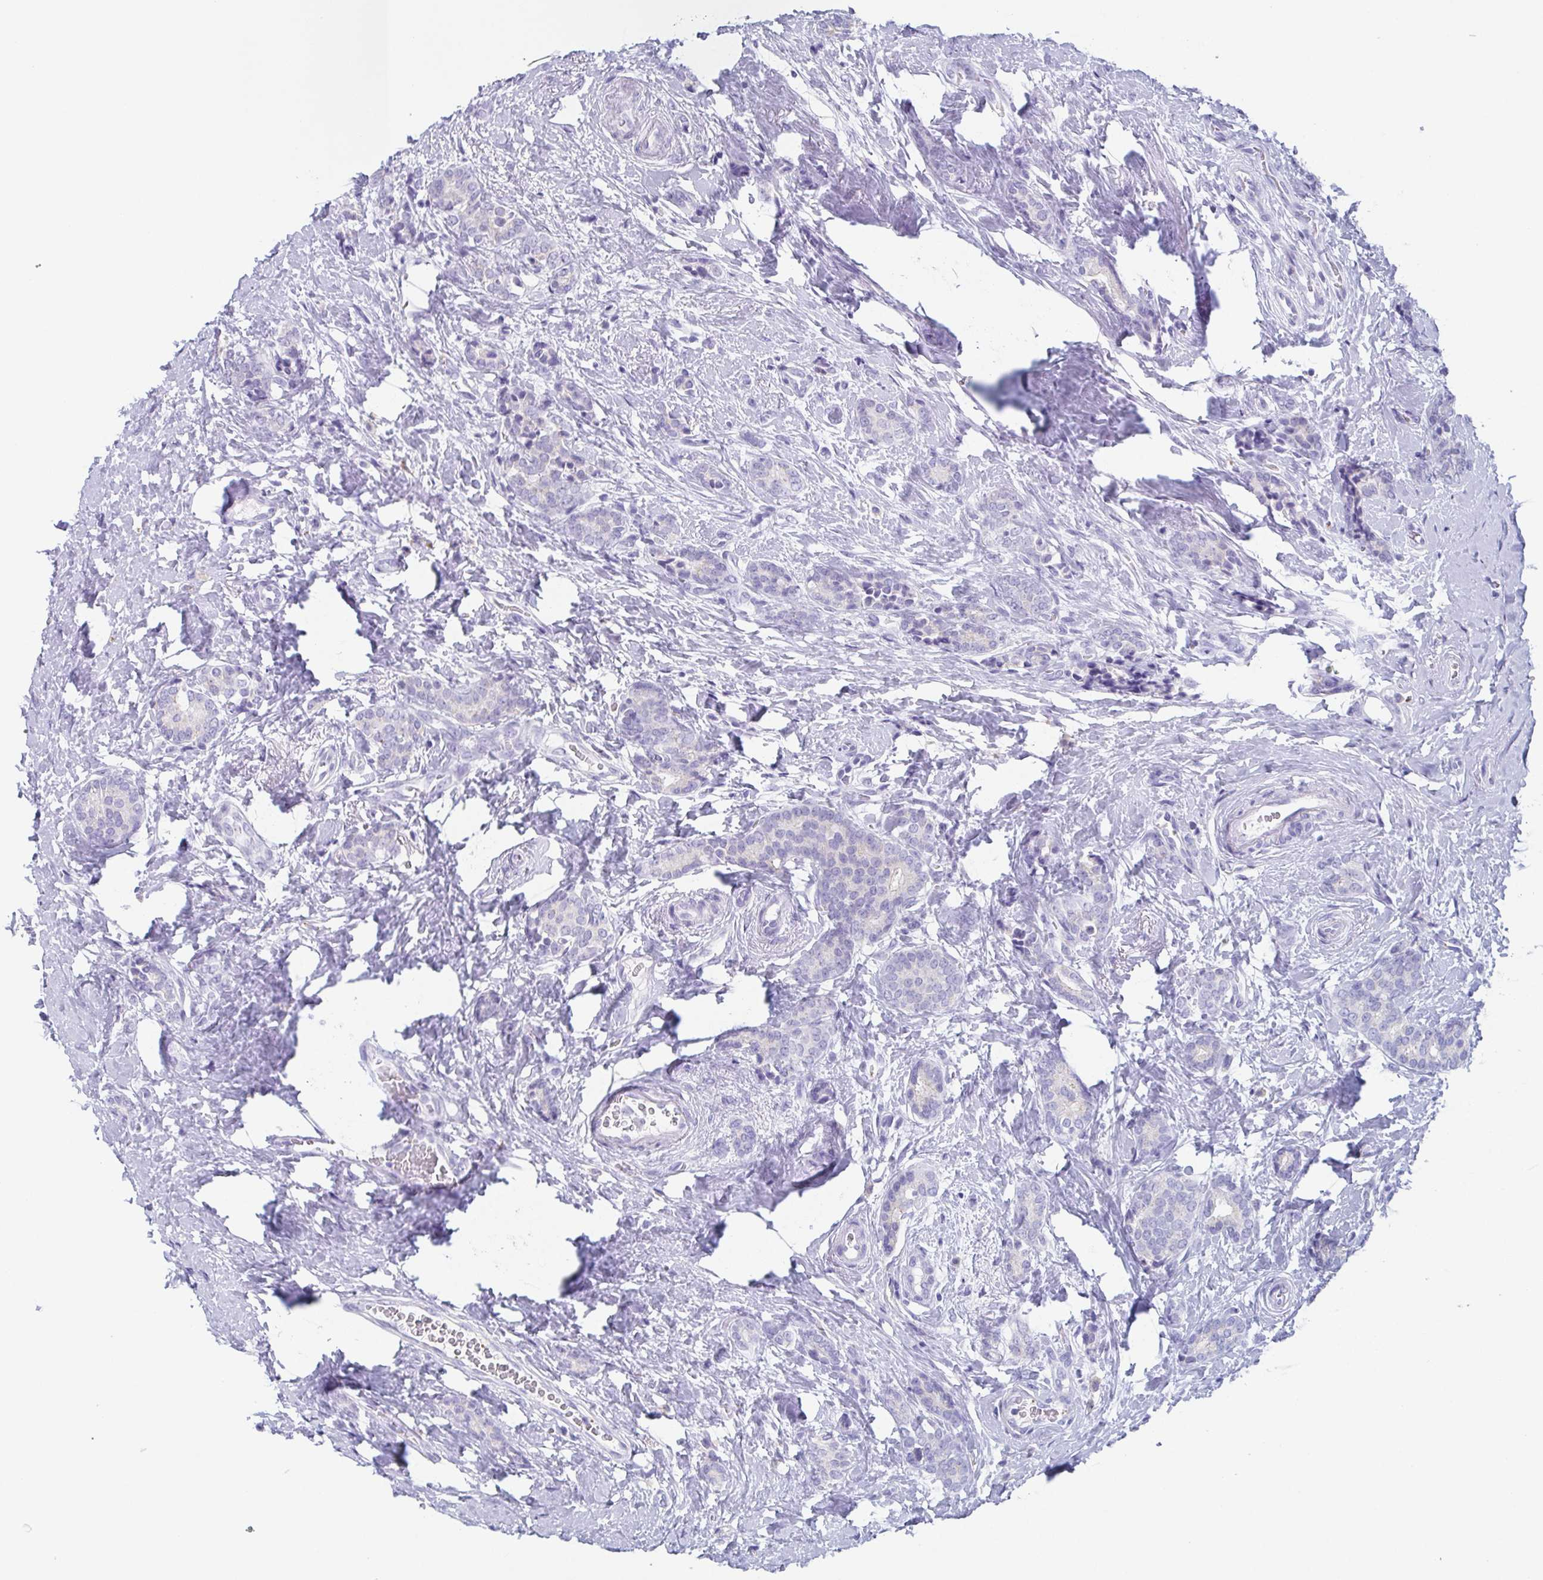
{"staining": {"intensity": "negative", "quantity": "none", "location": "none"}, "tissue": "breast cancer", "cell_type": "Tumor cells", "image_type": "cancer", "snomed": [{"axis": "morphology", "description": "Normal tissue, NOS"}, {"axis": "morphology", "description": "Duct carcinoma"}, {"axis": "topography", "description": "Breast"}], "caption": "A micrograph of human invasive ductal carcinoma (breast) is negative for staining in tumor cells.", "gene": "LYRM2", "patient": {"sex": "female", "age": 77}}